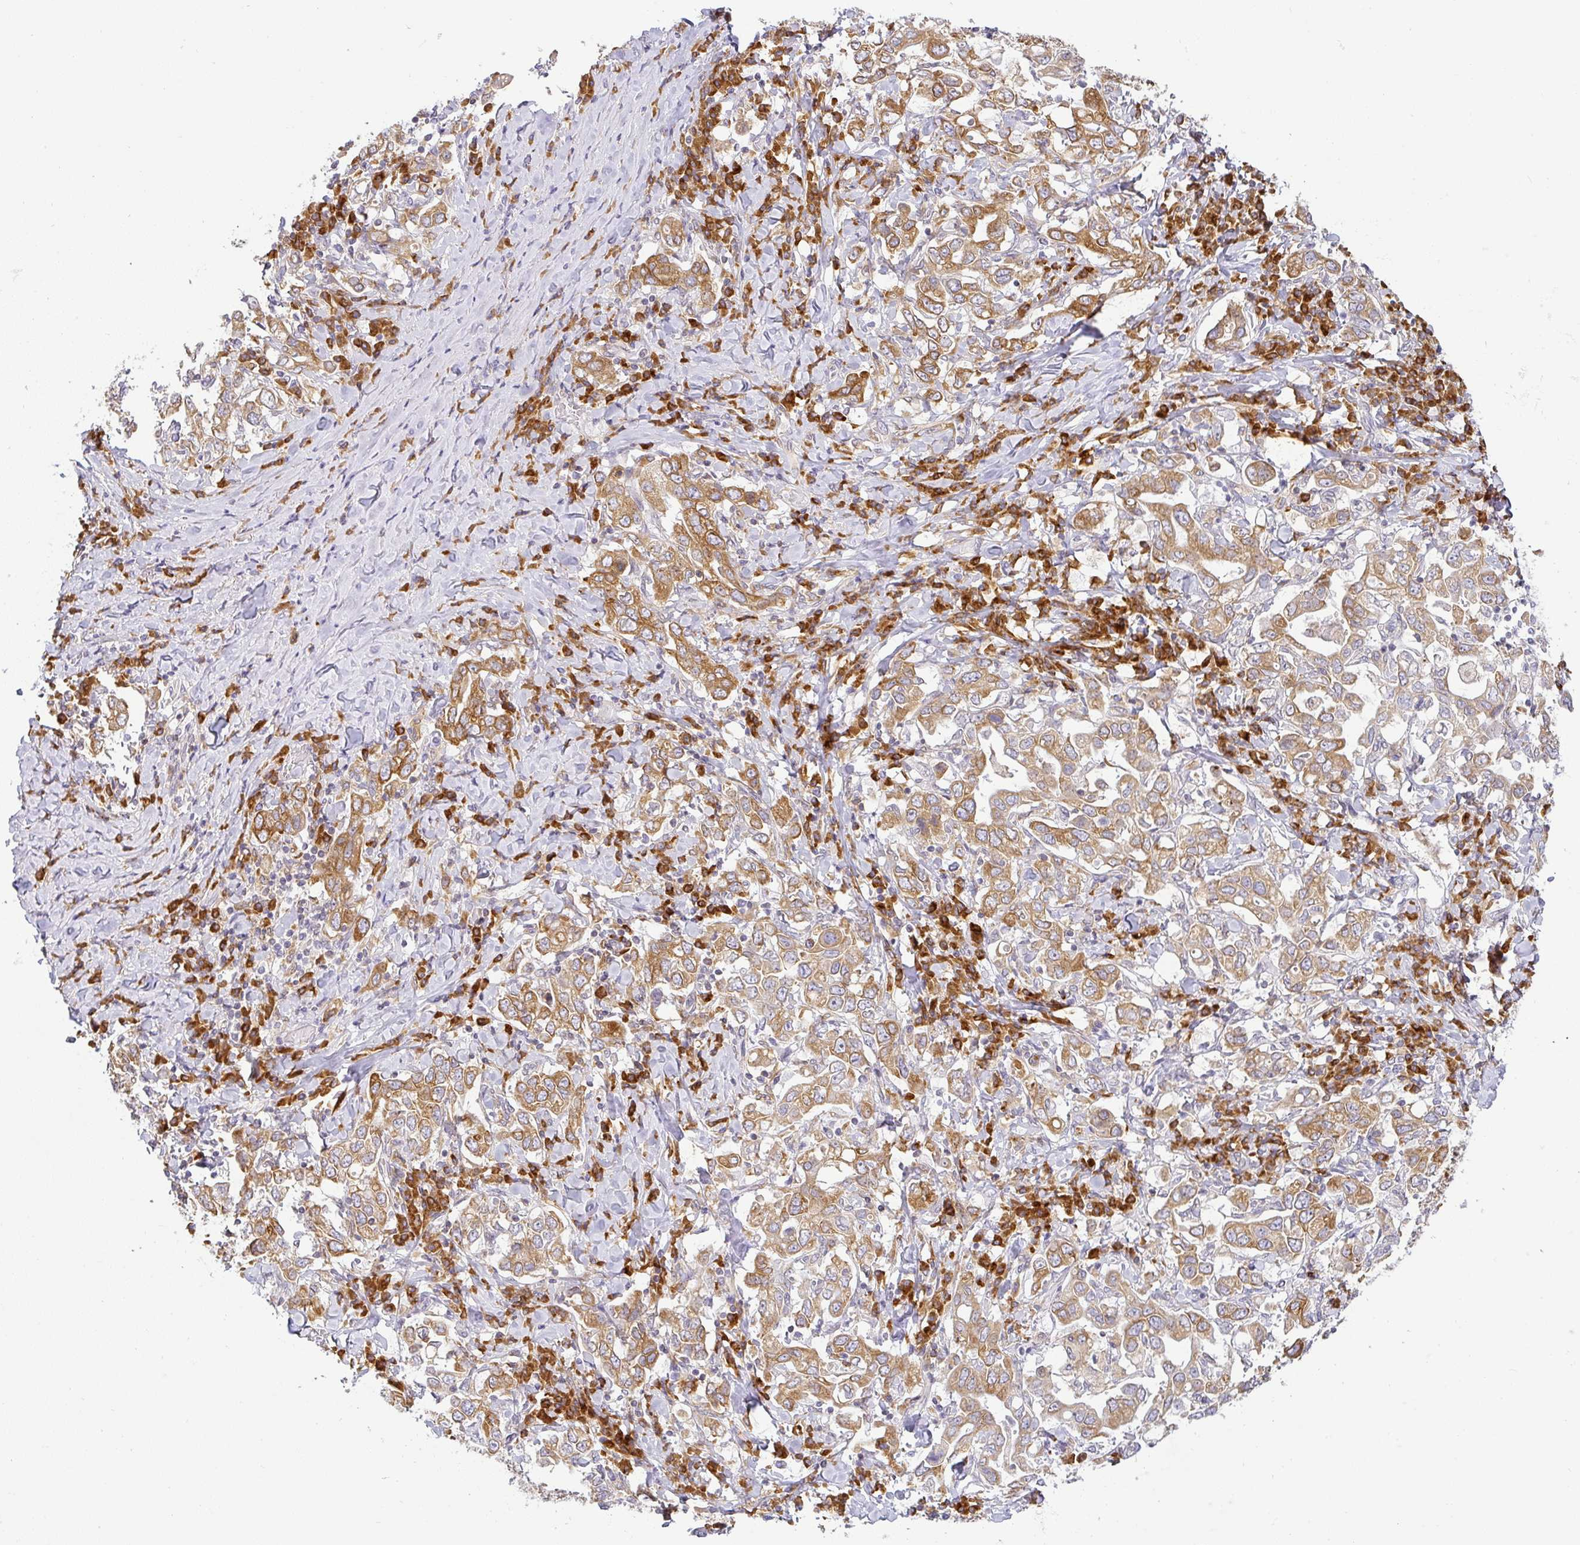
{"staining": {"intensity": "moderate", "quantity": ">75%", "location": "cytoplasmic/membranous"}, "tissue": "stomach cancer", "cell_type": "Tumor cells", "image_type": "cancer", "snomed": [{"axis": "morphology", "description": "Adenocarcinoma, NOS"}, {"axis": "topography", "description": "Stomach, upper"}], "caption": "Immunohistochemical staining of adenocarcinoma (stomach) shows medium levels of moderate cytoplasmic/membranous protein staining in approximately >75% of tumor cells.", "gene": "DERL2", "patient": {"sex": "male", "age": 62}}